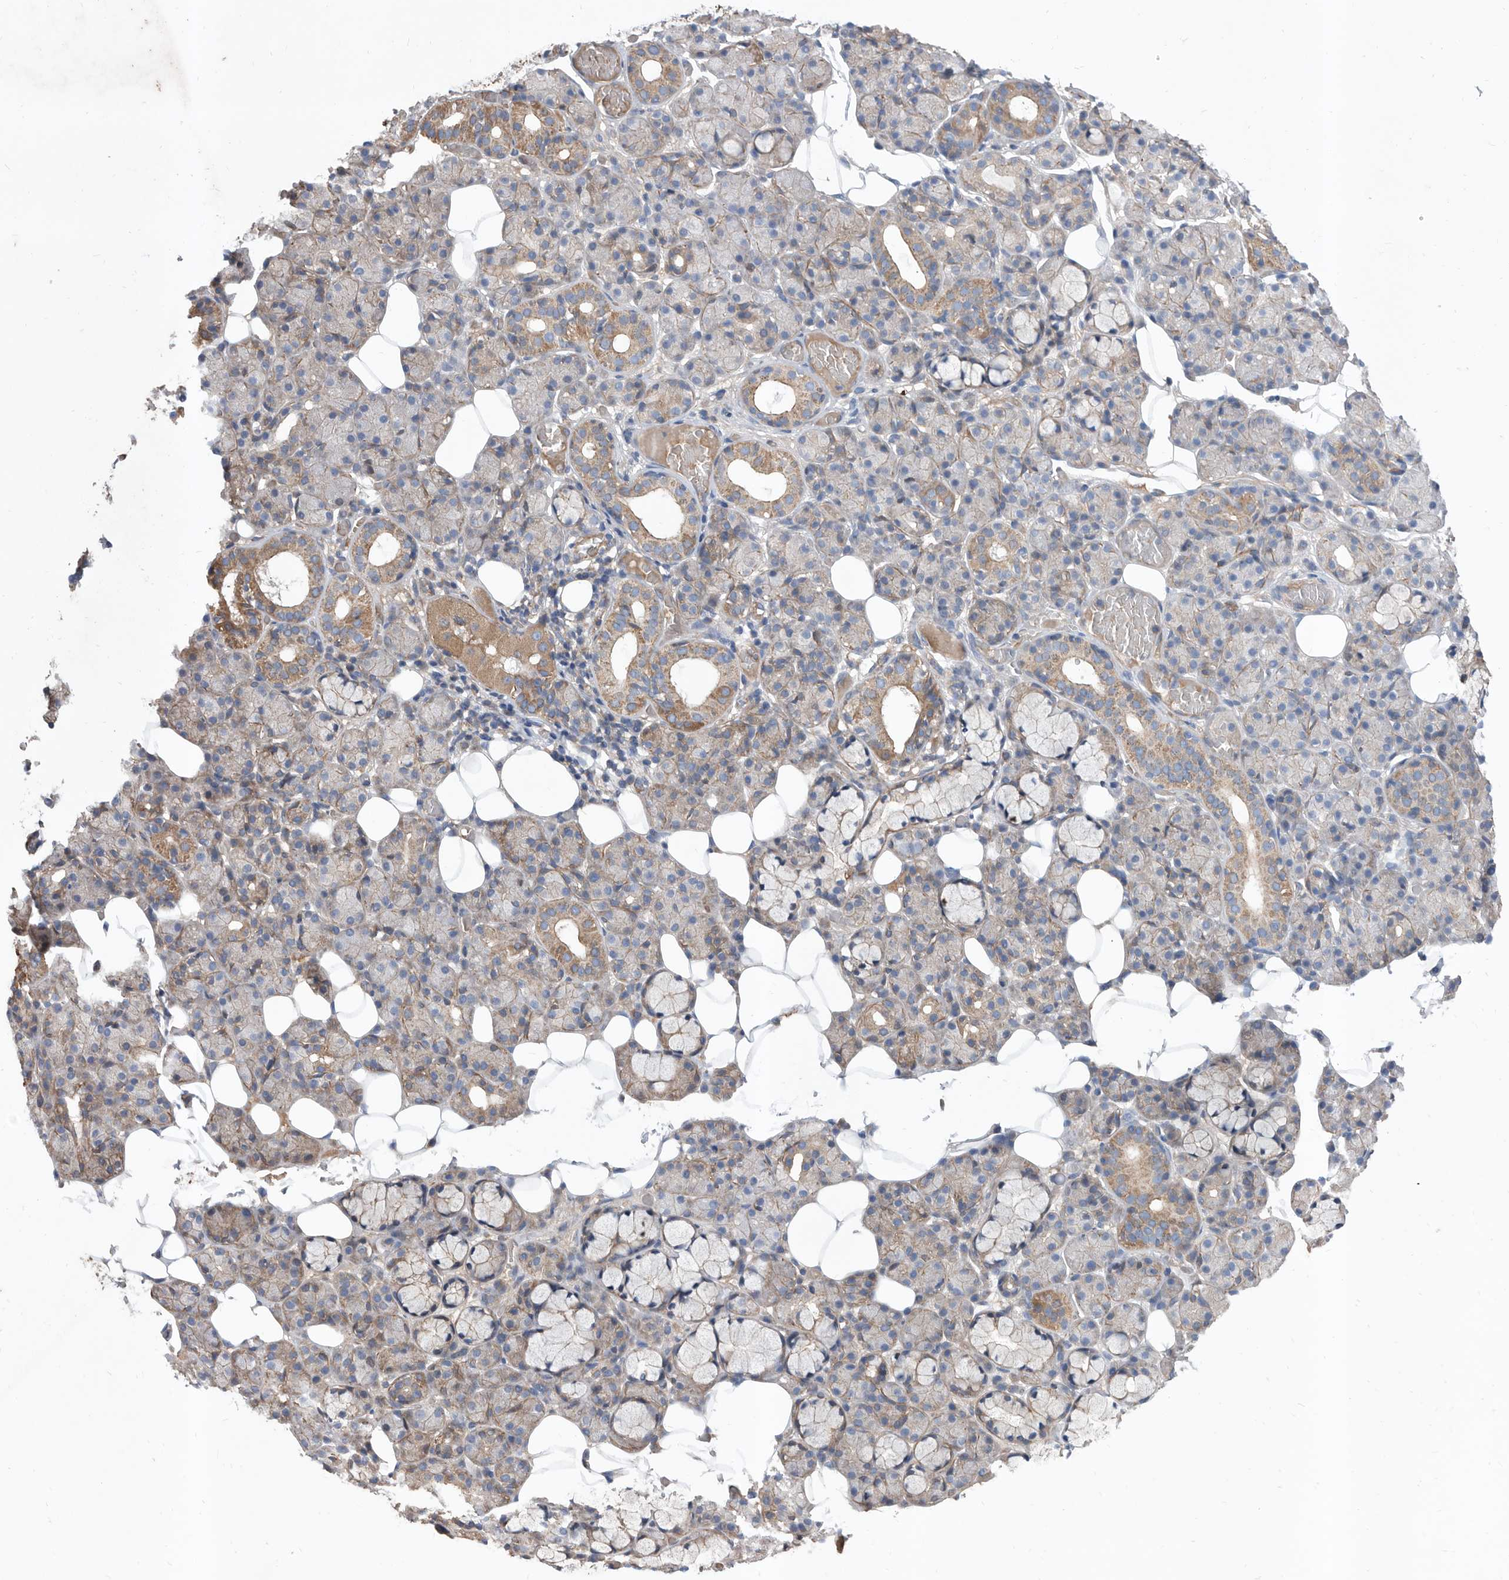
{"staining": {"intensity": "moderate", "quantity": "<25%", "location": "cytoplasmic/membranous"}, "tissue": "salivary gland", "cell_type": "Glandular cells", "image_type": "normal", "snomed": [{"axis": "morphology", "description": "Normal tissue, NOS"}, {"axis": "topography", "description": "Salivary gland"}], "caption": "Immunohistochemistry photomicrograph of unremarkable salivary gland: human salivary gland stained using immunohistochemistry (IHC) displays low levels of moderate protein expression localized specifically in the cytoplasmic/membranous of glandular cells, appearing as a cytoplasmic/membranous brown color.", "gene": "ATP13A3", "patient": {"sex": "male", "age": 63}}